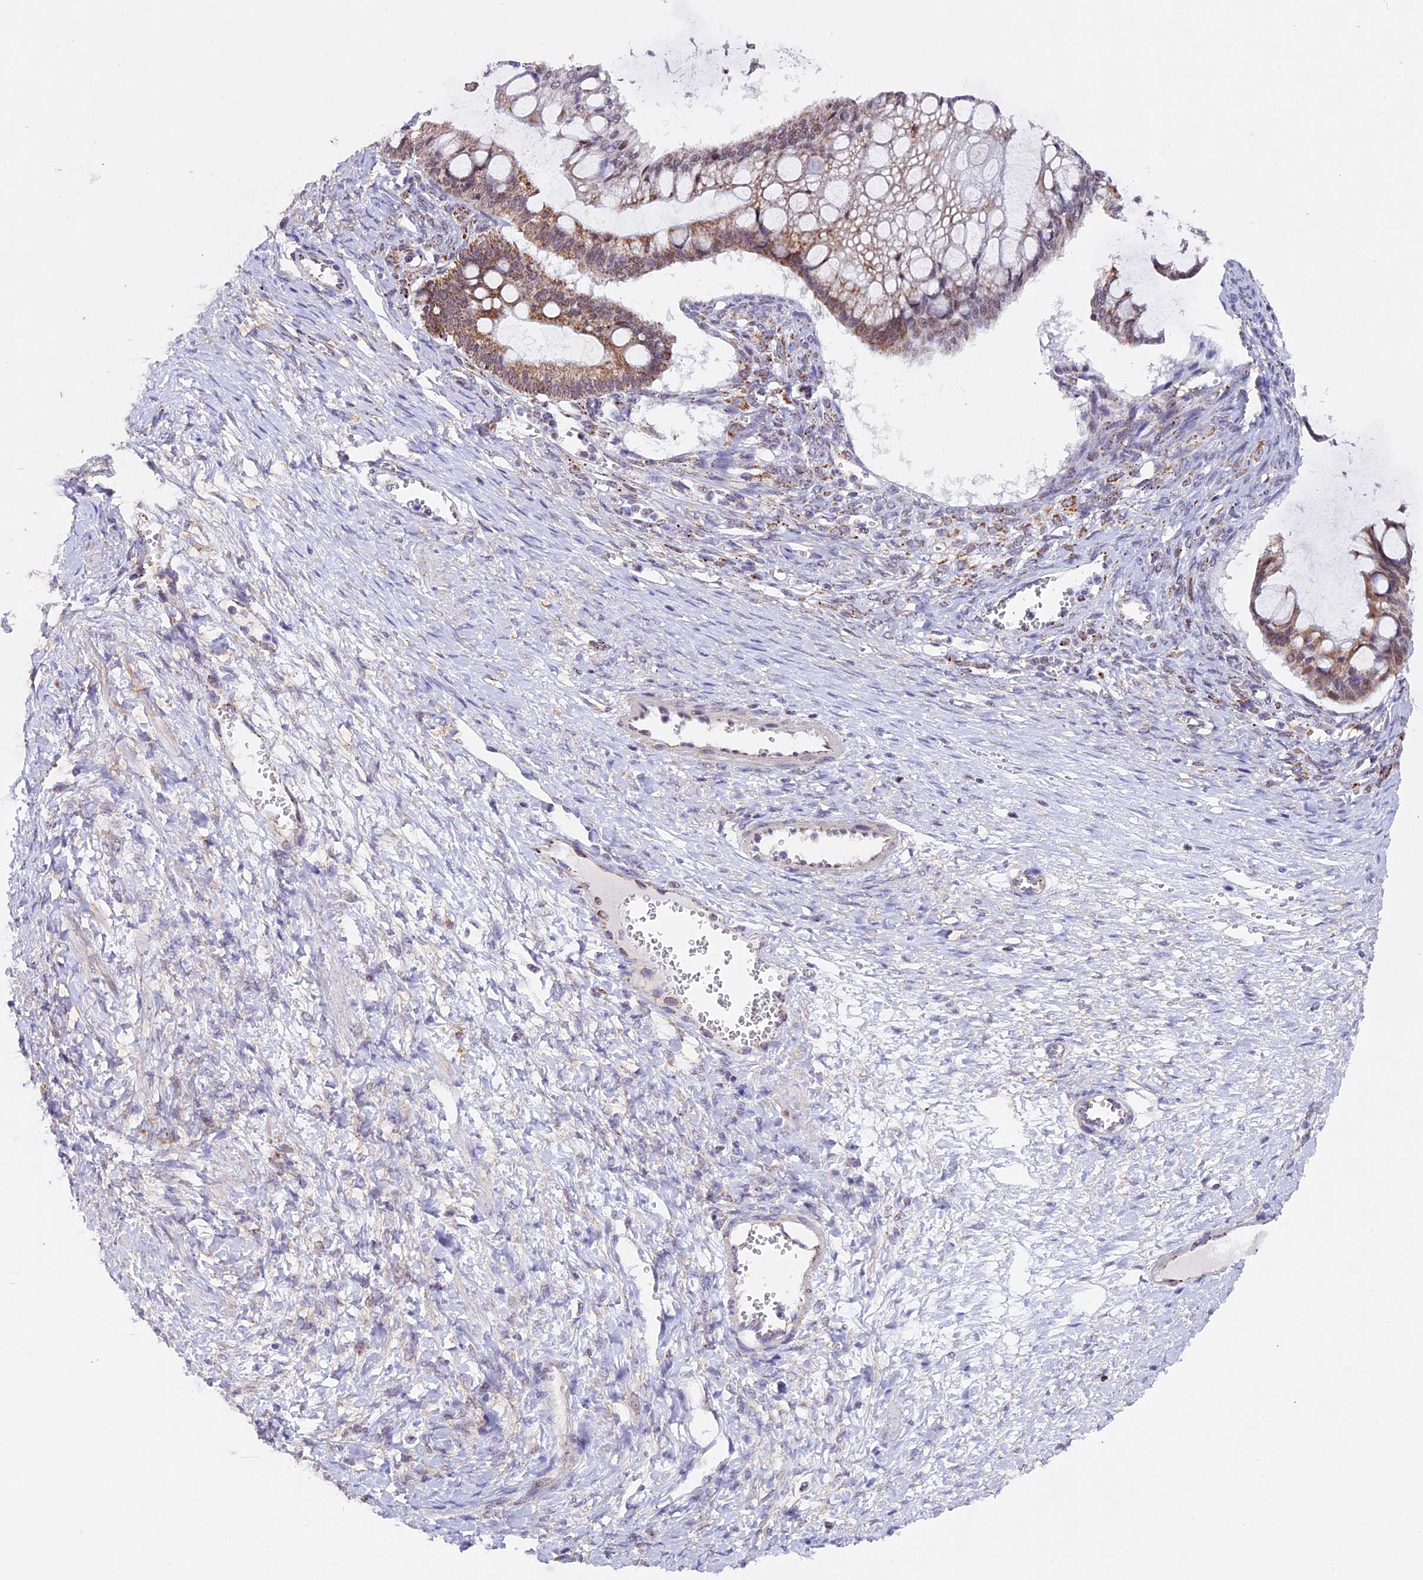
{"staining": {"intensity": "moderate", "quantity": "25%-75%", "location": "cytoplasmic/membranous"}, "tissue": "ovarian cancer", "cell_type": "Tumor cells", "image_type": "cancer", "snomed": [{"axis": "morphology", "description": "Cystadenocarcinoma, mucinous, NOS"}, {"axis": "topography", "description": "Ovary"}], "caption": "About 25%-75% of tumor cells in human ovarian mucinous cystadenocarcinoma display moderate cytoplasmic/membranous protein positivity as visualized by brown immunohistochemical staining.", "gene": "TFAM", "patient": {"sex": "female", "age": 73}}